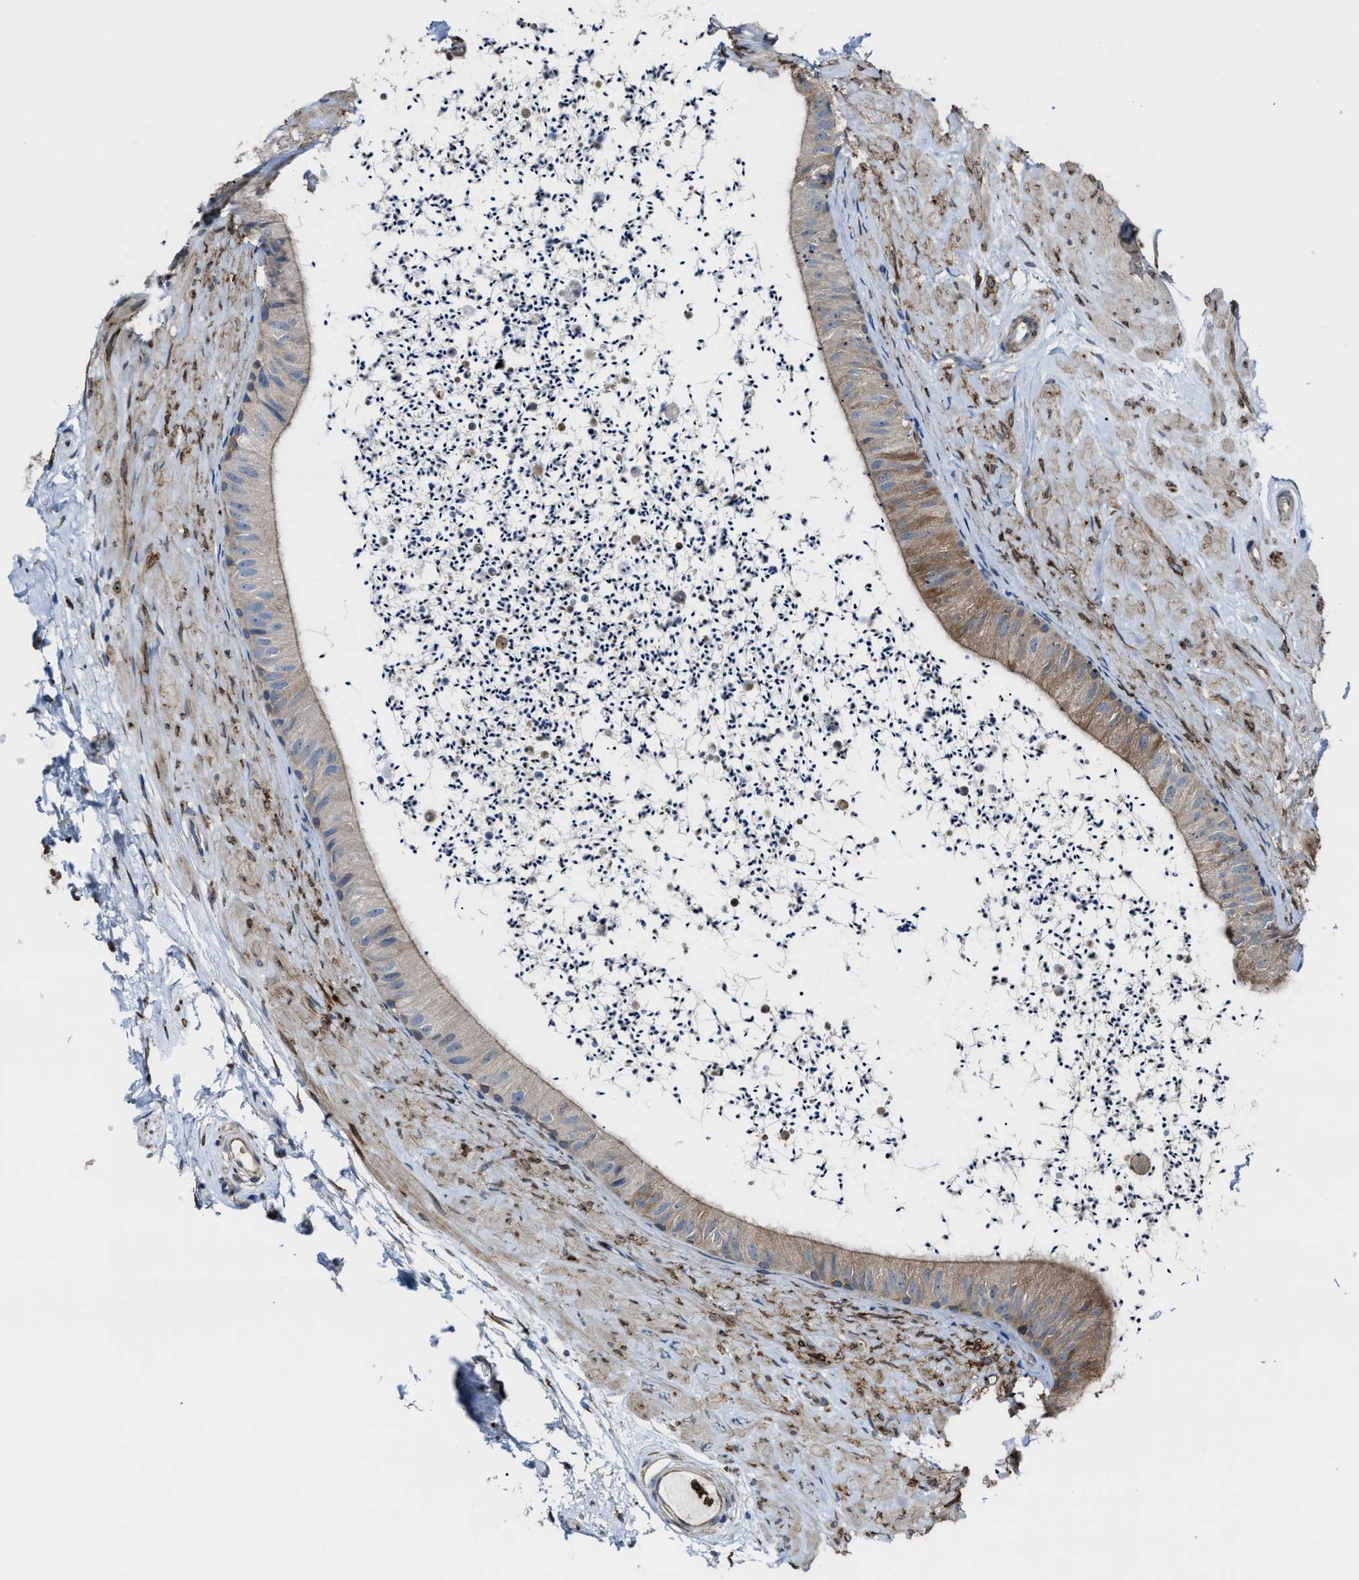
{"staining": {"intensity": "moderate", "quantity": "<25%", "location": "cytoplasmic/membranous"}, "tissue": "epididymis", "cell_type": "Glandular cells", "image_type": "normal", "snomed": [{"axis": "morphology", "description": "Normal tissue, NOS"}, {"axis": "topography", "description": "Epididymis"}], "caption": "Epididymis stained with IHC demonstrates moderate cytoplasmic/membranous staining in approximately <25% of glandular cells.", "gene": "SELENOM", "patient": {"sex": "male", "age": 56}}